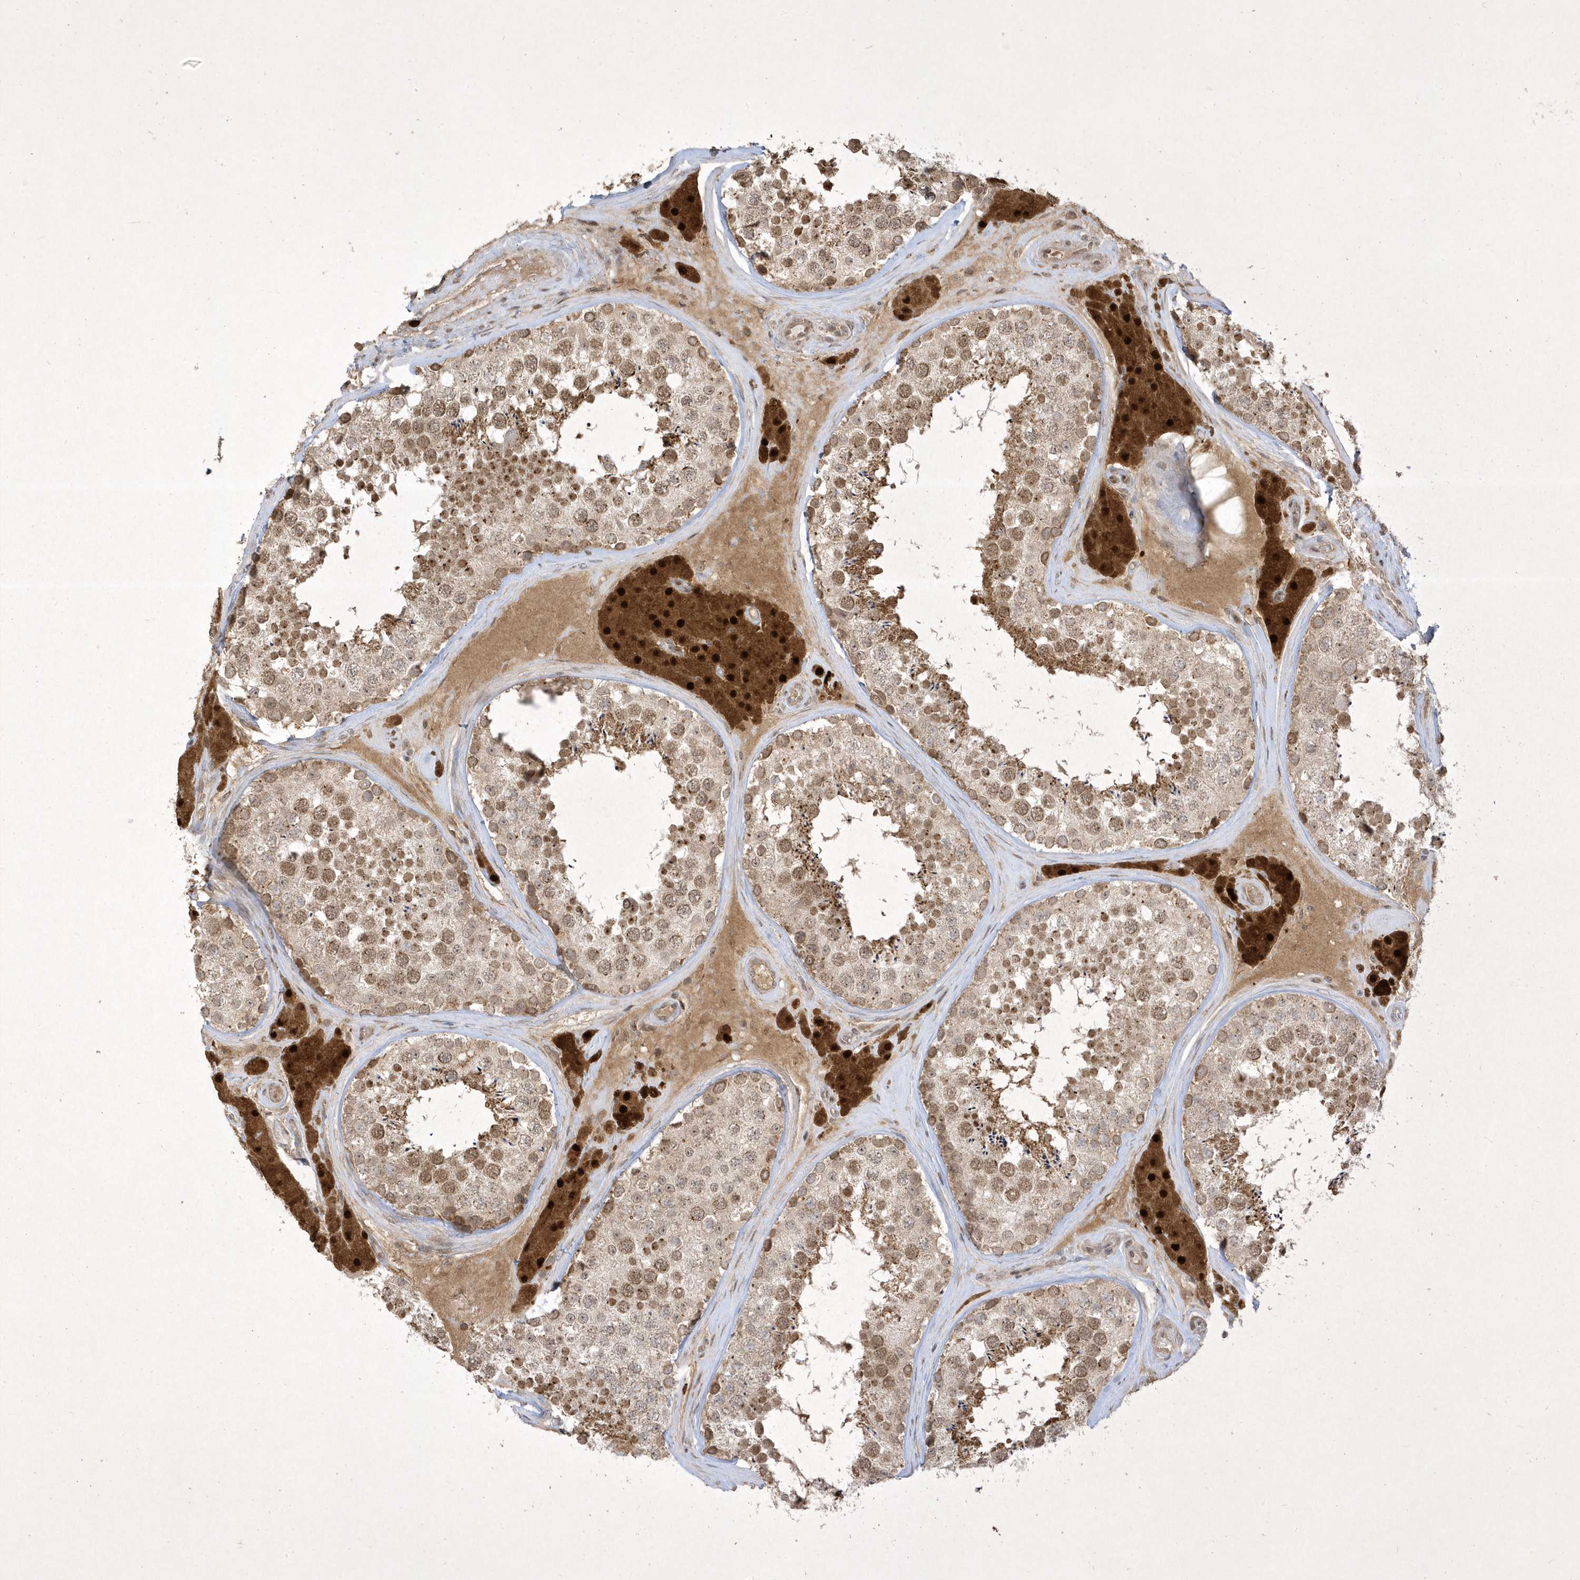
{"staining": {"intensity": "moderate", "quantity": ">75%", "location": "cytoplasmic/membranous,nuclear"}, "tissue": "testis", "cell_type": "Cells in seminiferous ducts", "image_type": "normal", "snomed": [{"axis": "morphology", "description": "Normal tissue, NOS"}, {"axis": "topography", "description": "Testis"}], "caption": "This histopathology image reveals IHC staining of benign testis, with medium moderate cytoplasmic/membranous,nuclear positivity in about >75% of cells in seminiferous ducts.", "gene": "ZNF213", "patient": {"sex": "male", "age": 46}}